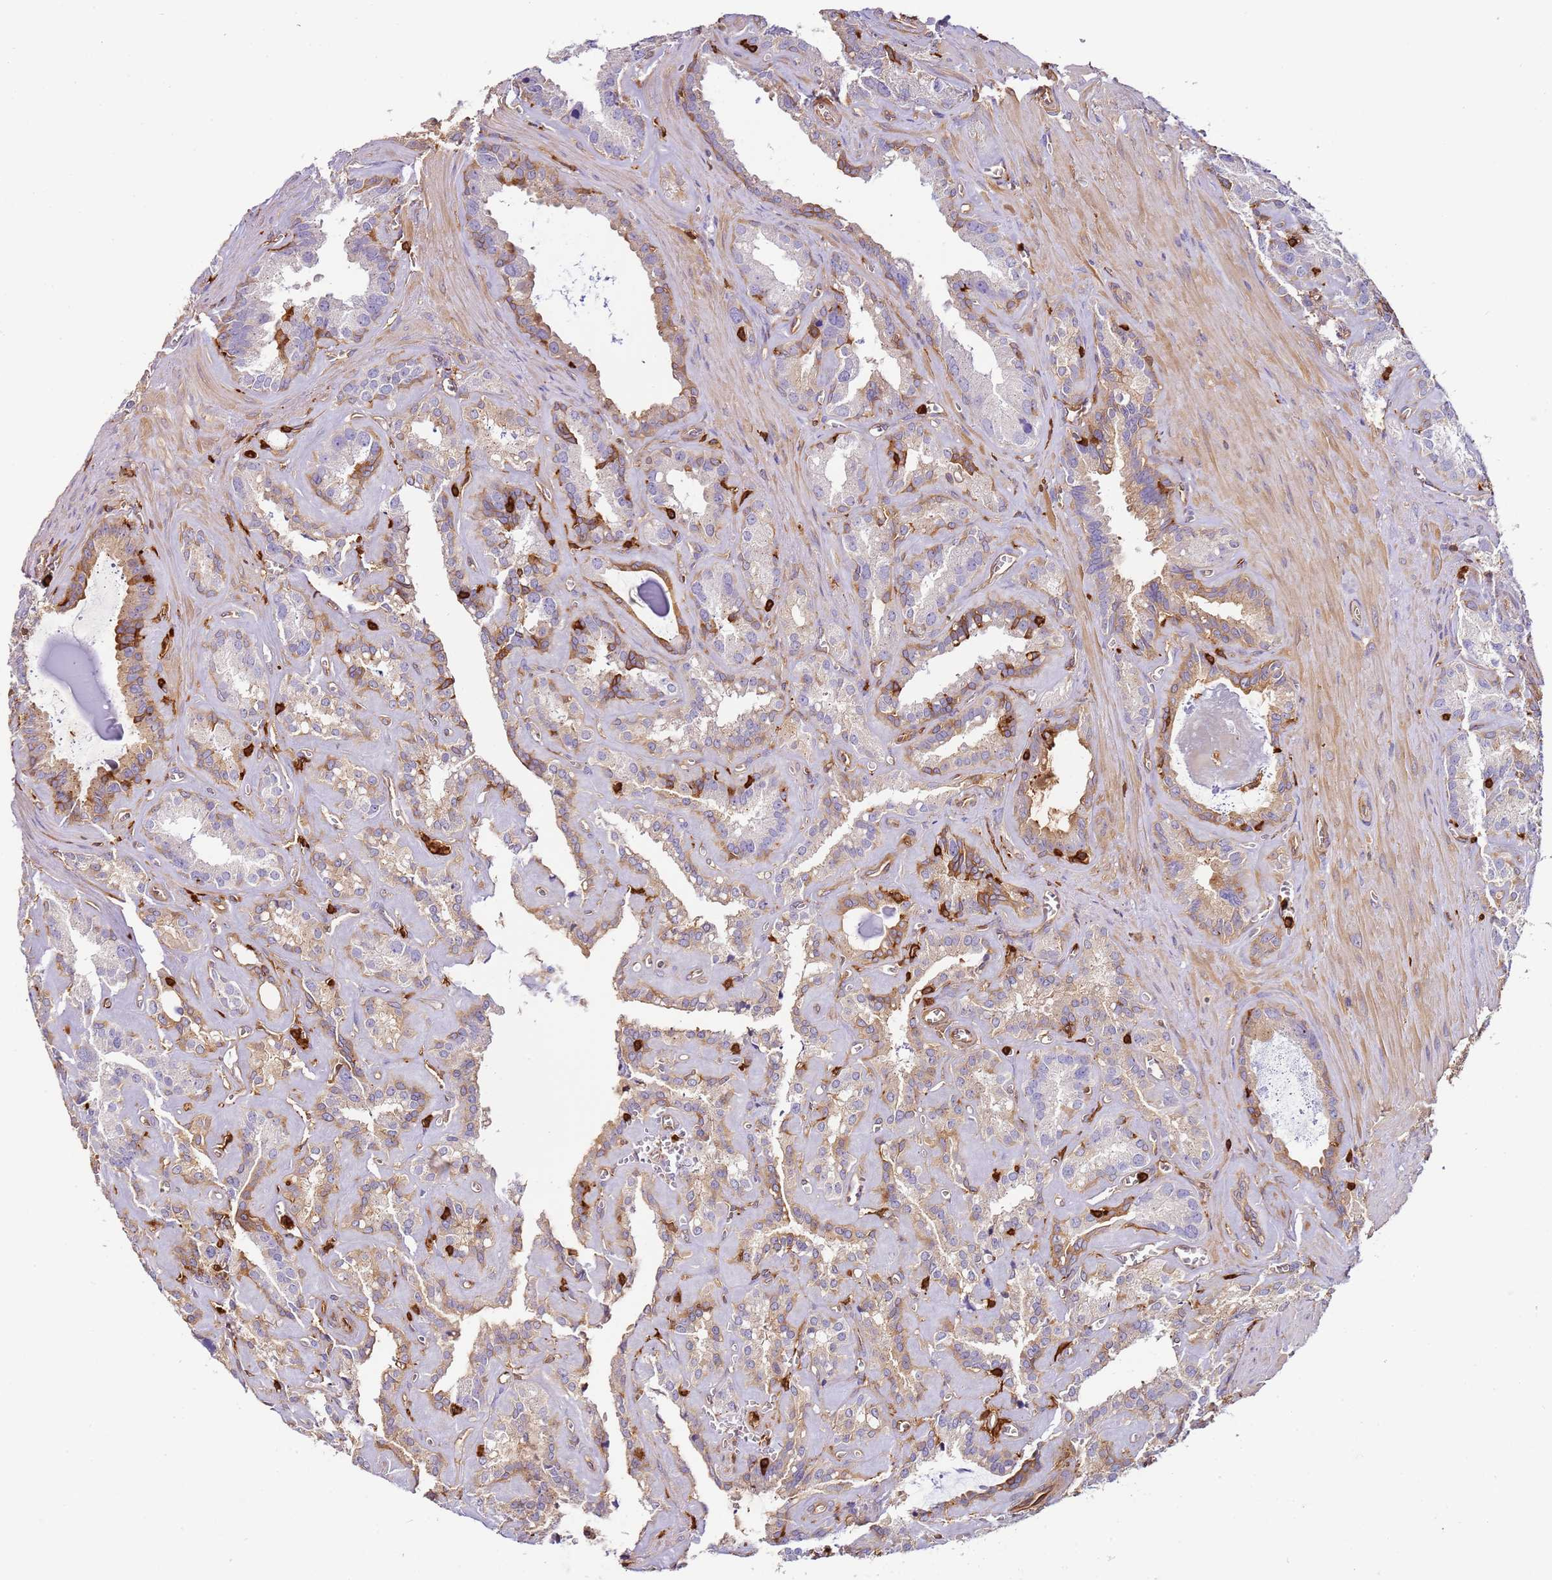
{"staining": {"intensity": "moderate", "quantity": "25%-75%", "location": "cytoplasmic/membranous"}, "tissue": "seminal vesicle", "cell_type": "Glandular cells", "image_type": "normal", "snomed": [{"axis": "morphology", "description": "Normal tissue, NOS"}, {"axis": "topography", "description": "Prostate"}, {"axis": "topography", "description": "Seminal veicle"}], "caption": "An IHC photomicrograph of unremarkable tissue is shown. Protein staining in brown shows moderate cytoplasmic/membranous positivity in seminal vesicle within glandular cells. Nuclei are stained in blue.", "gene": "OR6P1", "patient": {"sex": "male", "age": 59}}